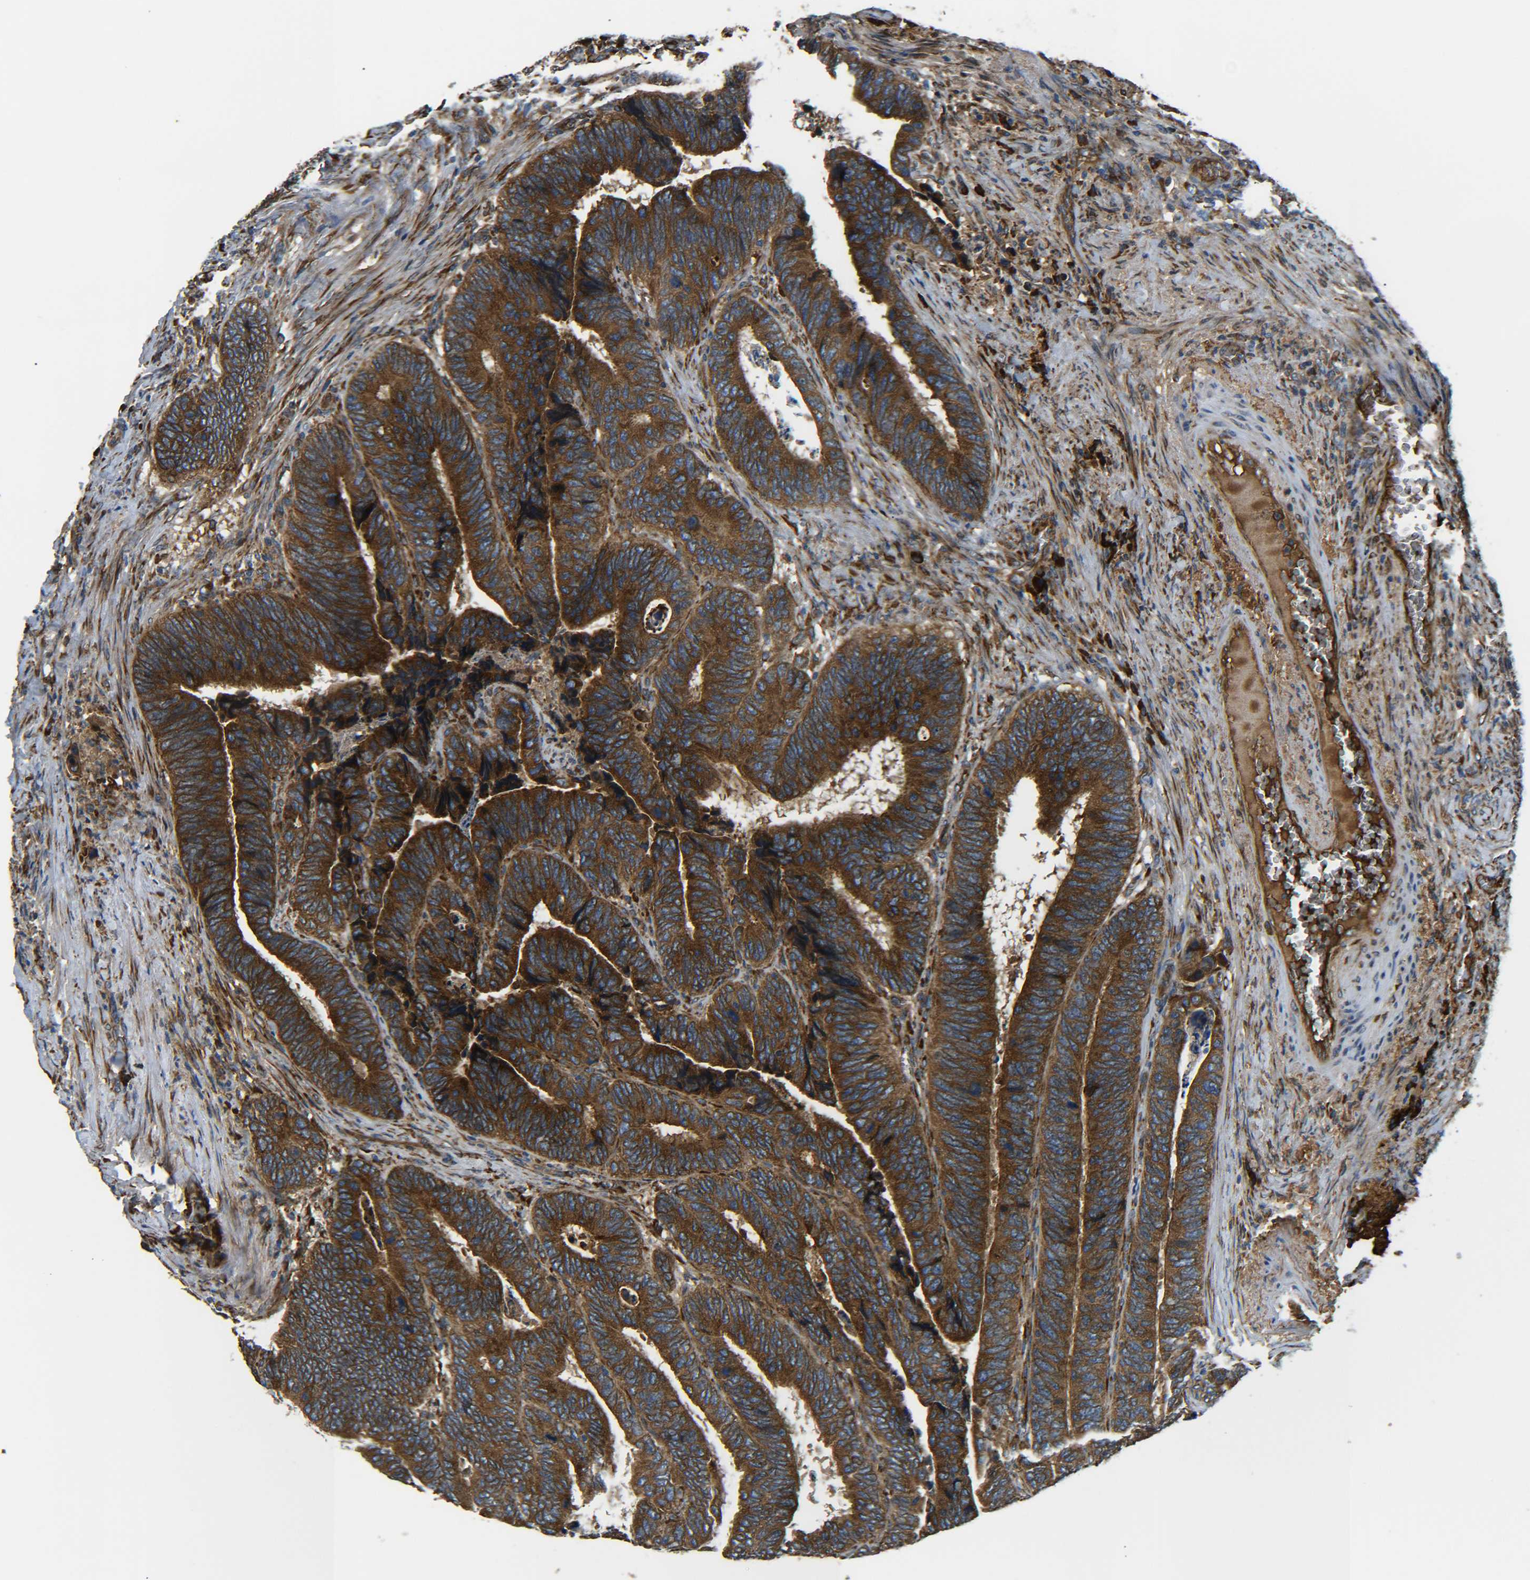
{"staining": {"intensity": "strong", "quantity": ">75%", "location": "cytoplasmic/membranous"}, "tissue": "colorectal cancer", "cell_type": "Tumor cells", "image_type": "cancer", "snomed": [{"axis": "morphology", "description": "Adenocarcinoma, NOS"}, {"axis": "topography", "description": "Colon"}], "caption": "This is a histology image of IHC staining of adenocarcinoma (colorectal), which shows strong positivity in the cytoplasmic/membranous of tumor cells.", "gene": "PREB", "patient": {"sex": "male", "age": 72}}